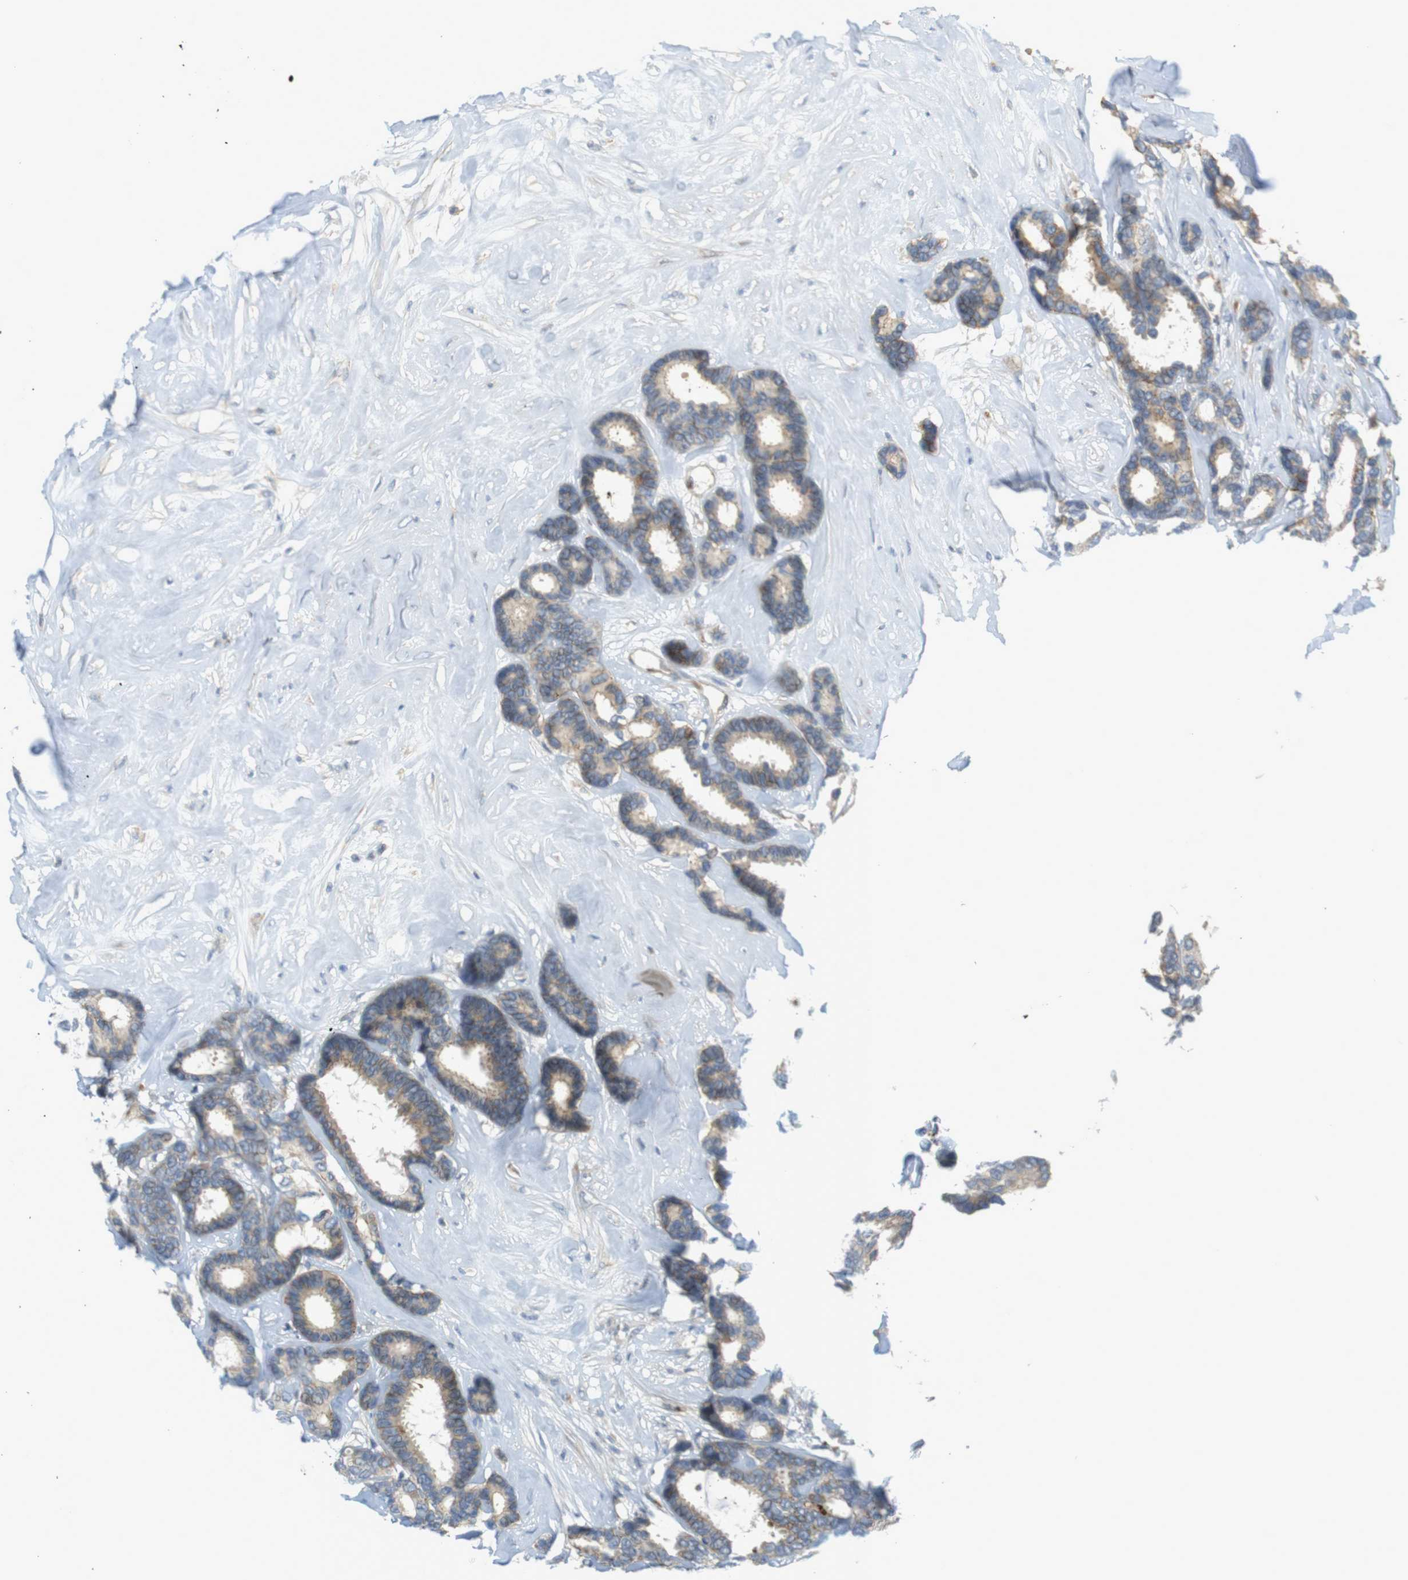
{"staining": {"intensity": "weak", "quantity": ">75%", "location": "cytoplasmic/membranous"}, "tissue": "breast cancer", "cell_type": "Tumor cells", "image_type": "cancer", "snomed": [{"axis": "morphology", "description": "Duct carcinoma"}, {"axis": "topography", "description": "Breast"}], "caption": "Breast cancer (invasive ductal carcinoma) was stained to show a protein in brown. There is low levels of weak cytoplasmic/membranous positivity in about >75% of tumor cells.", "gene": "GJC3", "patient": {"sex": "female", "age": 87}}